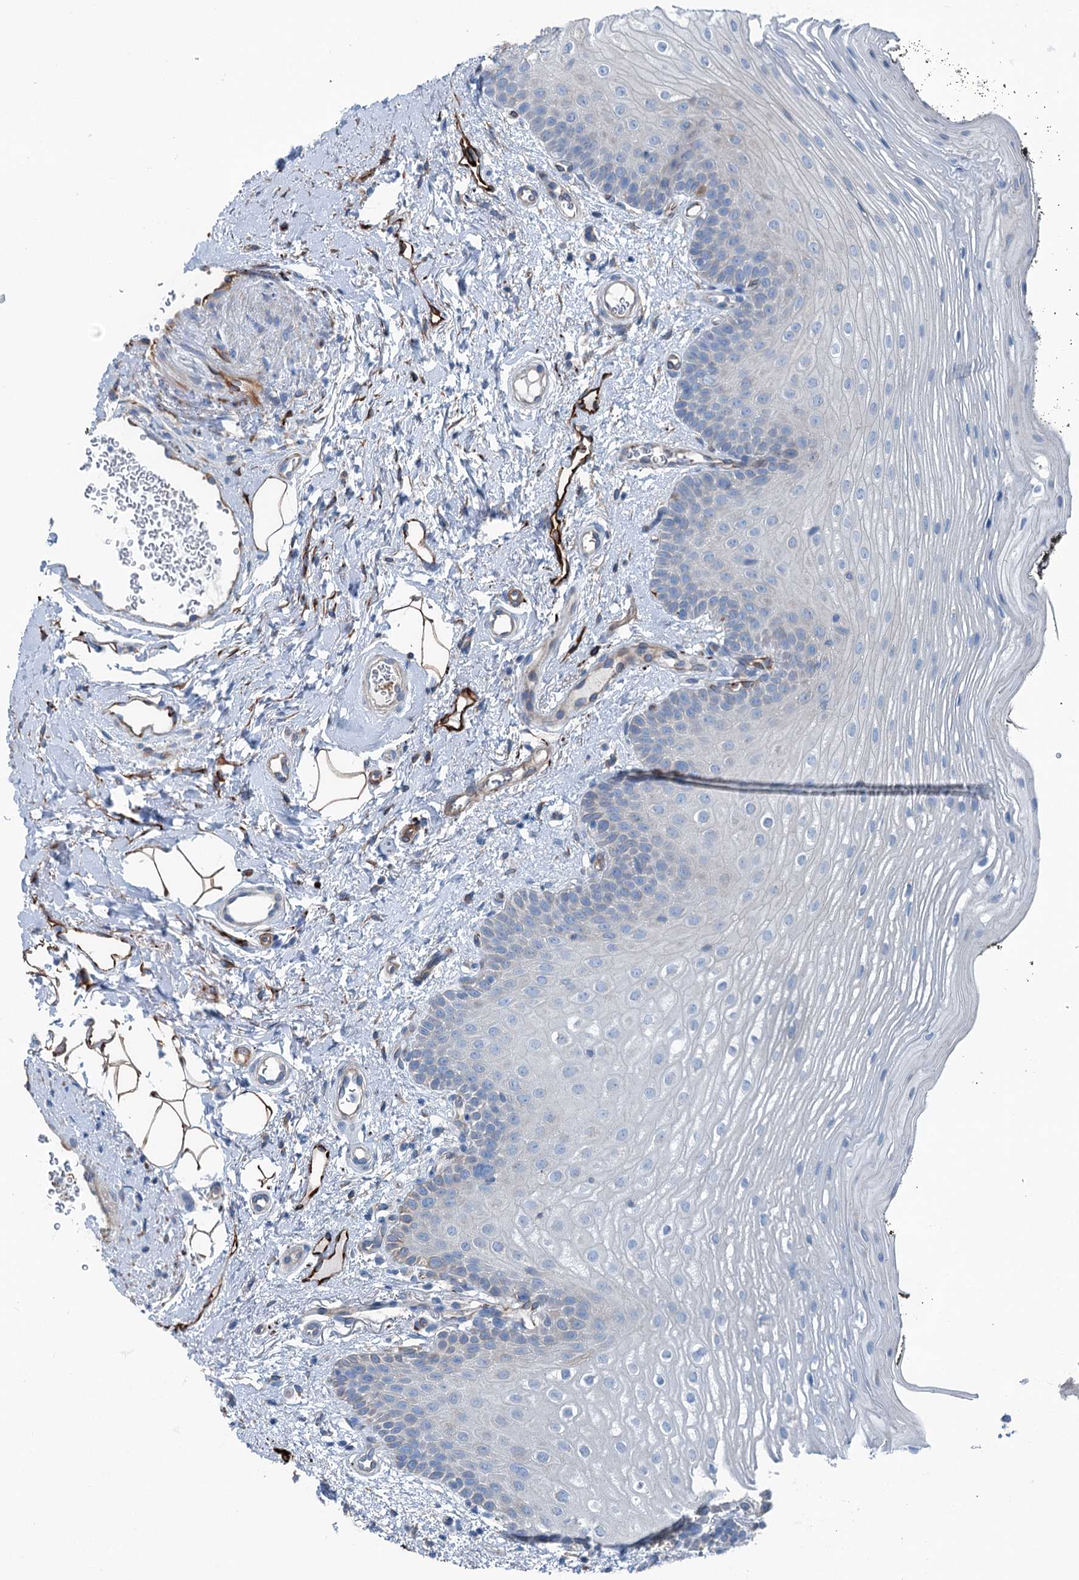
{"staining": {"intensity": "weak", "quantity": "<25%", "location": "cytoplasmic/membranous"}, "tissue": "oral mucosa", "cell_type": "Squamous epithelial cells", "image_type": "normal", "snomed": [{"axis": "morphology", "description": "No evidence of malignacy"}, {"axis": "topography", "description": "Oral tissue"}, {"axis": "topography", "description": "Head-Neck"}], "caption": "Squamous epithelial cells show no significant protein positivity in benign oral mucosa. (DAB immunohistochemistry (IHC) visualized using brightfield microscopy, high magnification).", "gene": "CALCOCO1", "patient": {"sex": "male", "age": 68}}